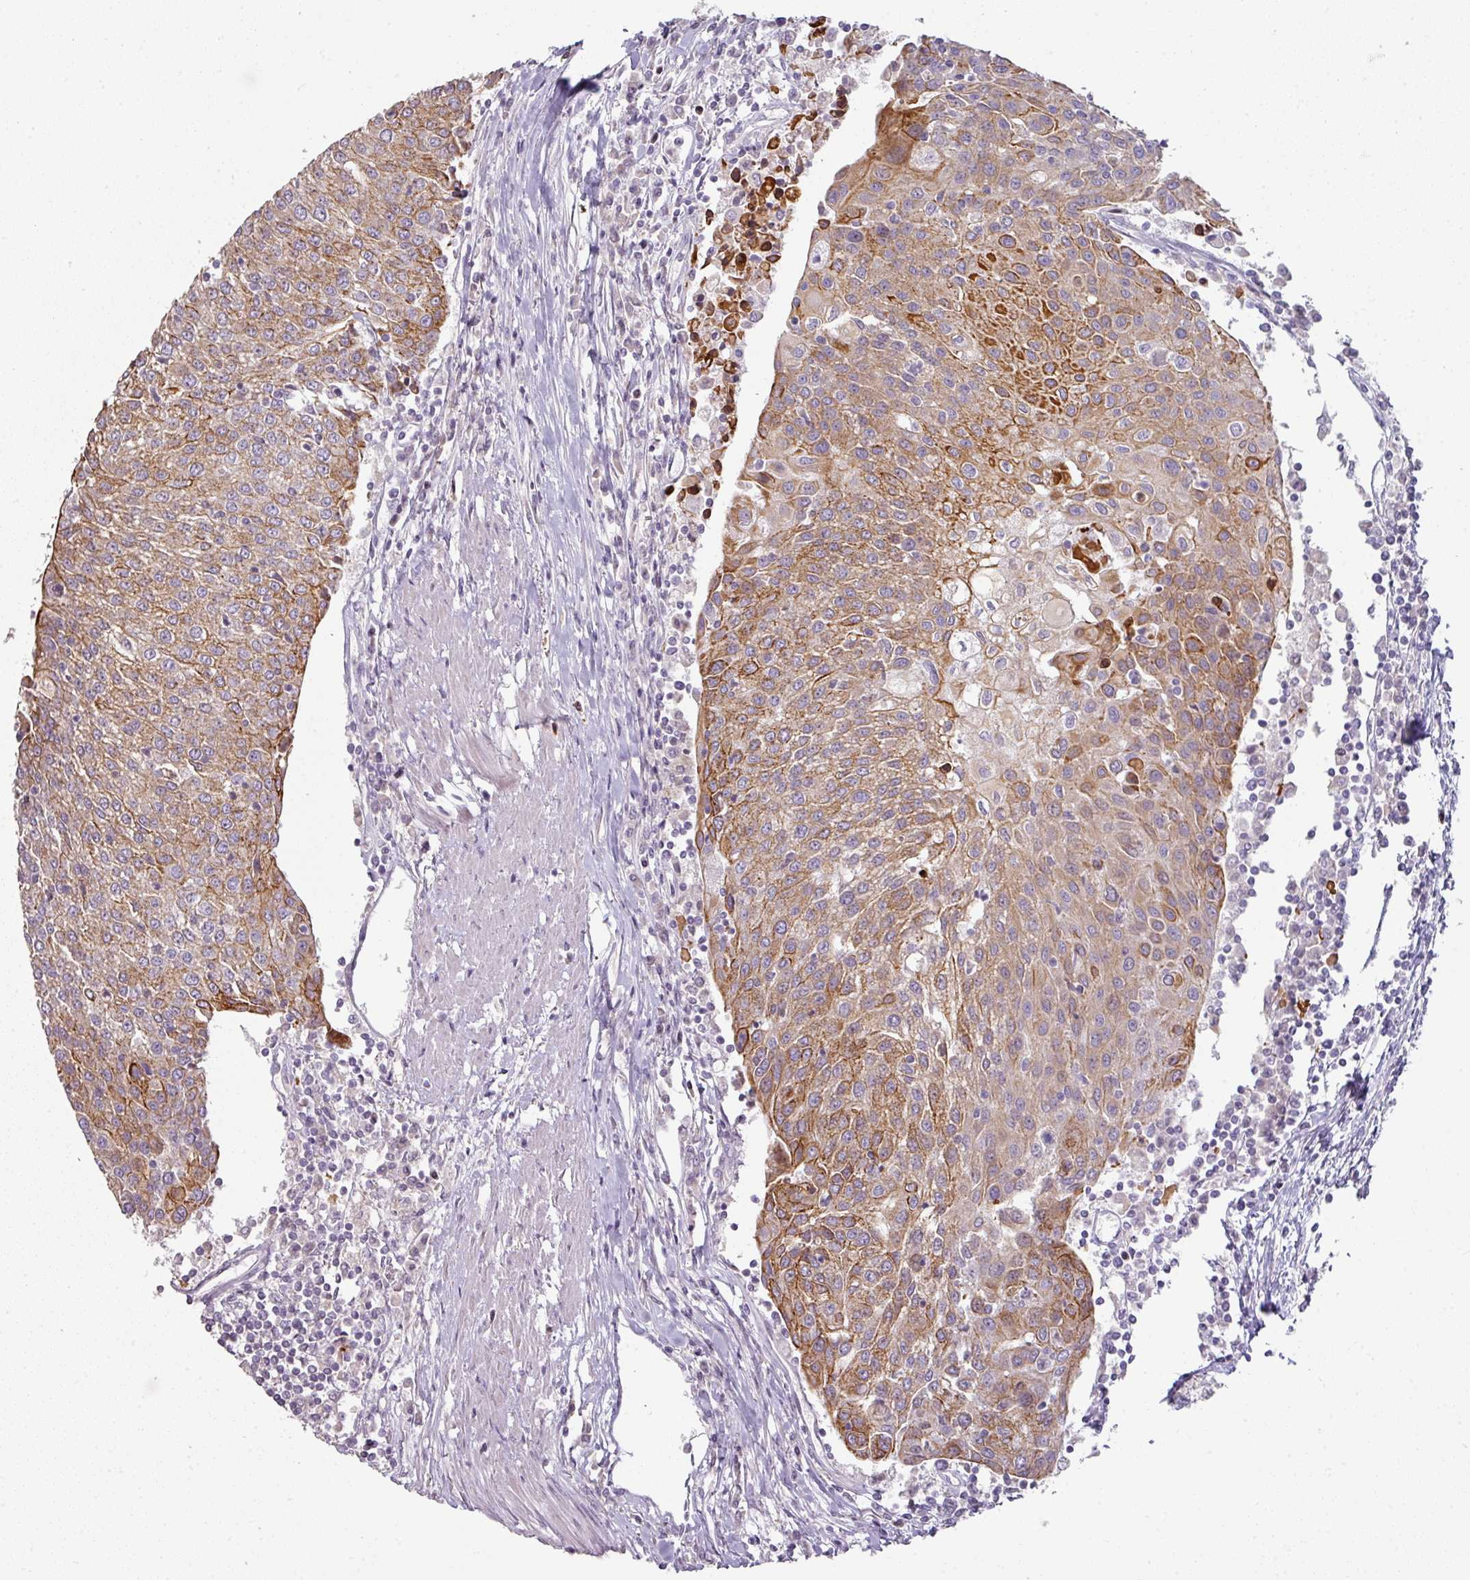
{"staining": {"intensity": "moderate", "quantity": "25%-75%", "location": "cytoplasmic/membranous"}, "tissue": "urothelial cancer", "cell_type": "Tumor cells", "image_type": "cancer", "snomed": [{"axis": "morphology", "description": "Urothelial carcinoma, High grade"}, {"axis": "topography", "description": "Urinary bladder"}], "caption": "A histopathology image showing moderate cytoplasmic/membranous expression in approximately 25%-75% of tumor cells in high-grade urothelial carcinoma, as visualized by brown immunohistochemical staining.", "gene": "GTF2H3", "patient": {"sex": "female", "age": 85}}